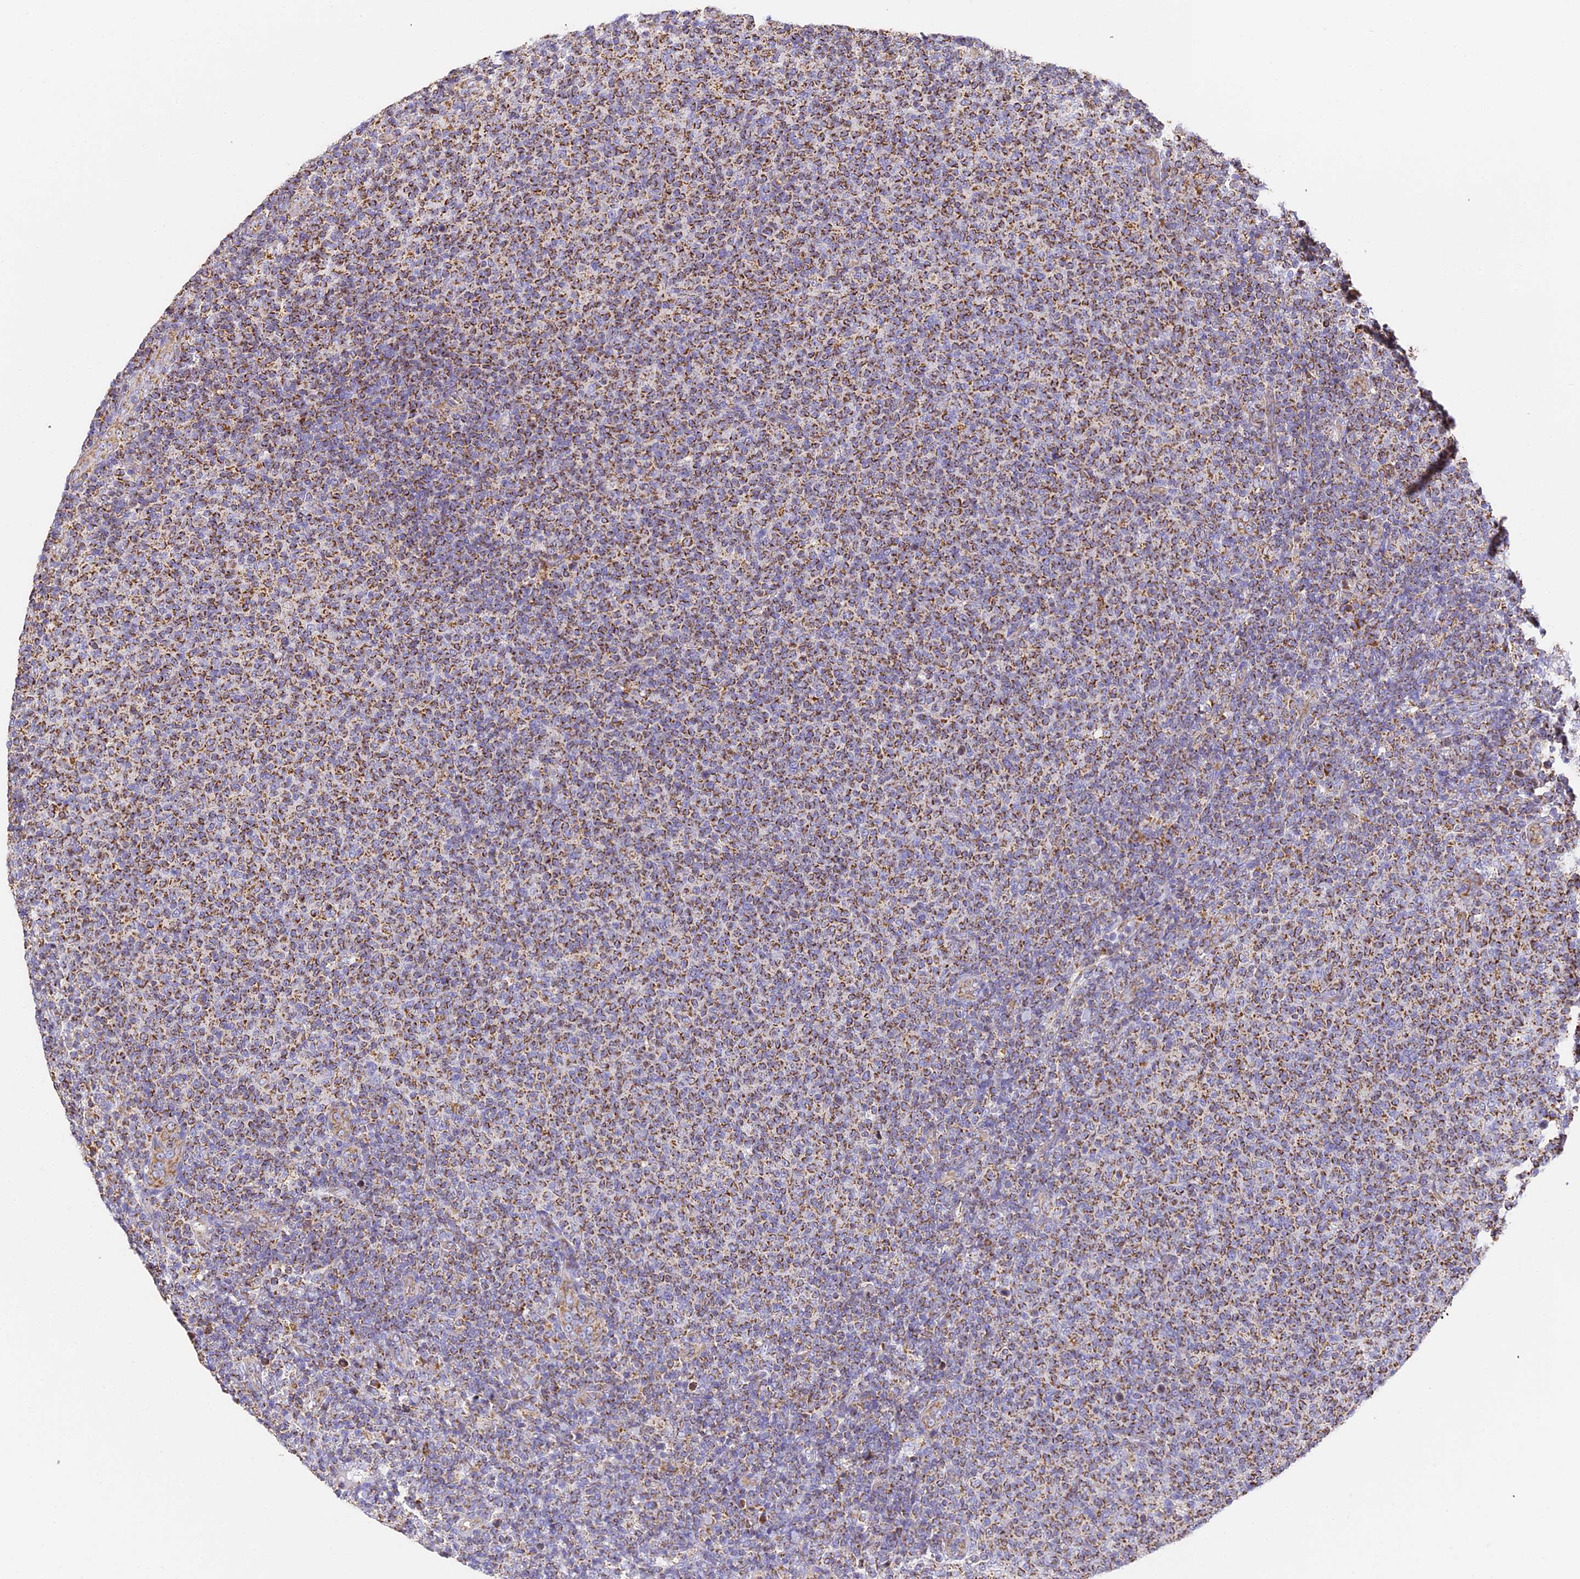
{"staining": {"intensity": "strong", "quantity": "25%-75%", "location": "cytoplasmic/membranous"}, "tissue": "lymphoma", "cell_type": "Tumor cells", "image_type": "cancer", "snomed": [{"axis": "morphology", "description": "Malignant lymphoma, non-Hodgkin's type, Low grade"}, {"axis": "topography", "description": "Lymph node"}], "caption": "Lymphoma stained with a brown dye shows strong cytoplasmic/membranous positive staining in about 25%-75% of tumor cells.", "gene": "COX6C", "patient": {"sex": "male", "age": 66}}